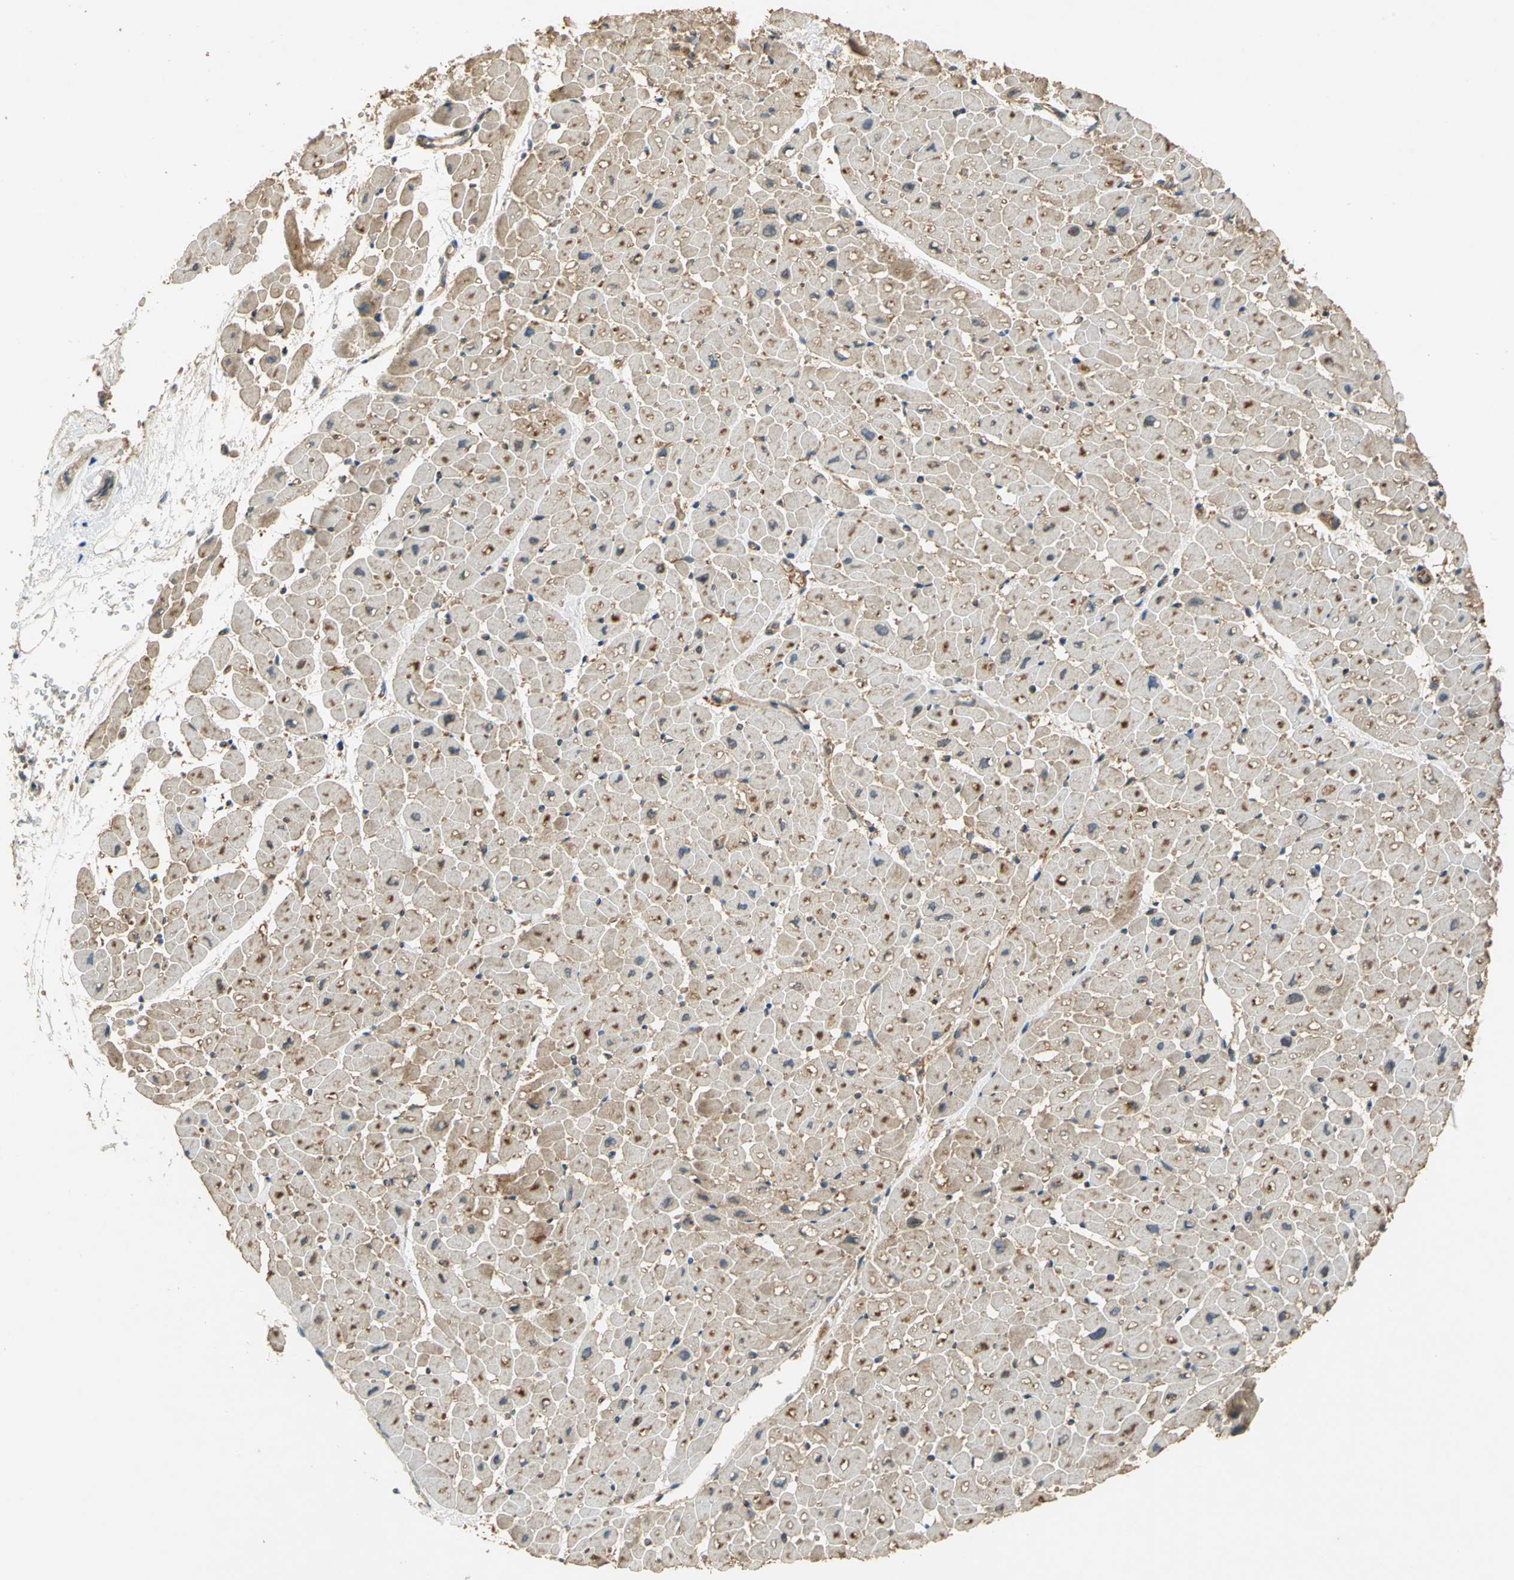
{"staining": {"intensity": "moderate", "quantity": "25%-75%", "location": "cytoplasmic/membranous"}, "tissue": "heart muscle", "cell_type": "Cardiomyocytes", "image_type": "normal", "snomed": [{"axis": "morphology", "description": "Normal tissue, NOS"}, {"axis": "topography", "description": "Heart"}], "caption": "This photomicrograph reveals benign heart muscle stained with immunohistochemistry to label a protein in brown. The cytoplasmic/membranous of cardiomyocytes show moderate positivity for the protein. Nuclei are counter-stained blue.", "gene": "EMCN", "patient": {"sex": "male", "age": 45}}